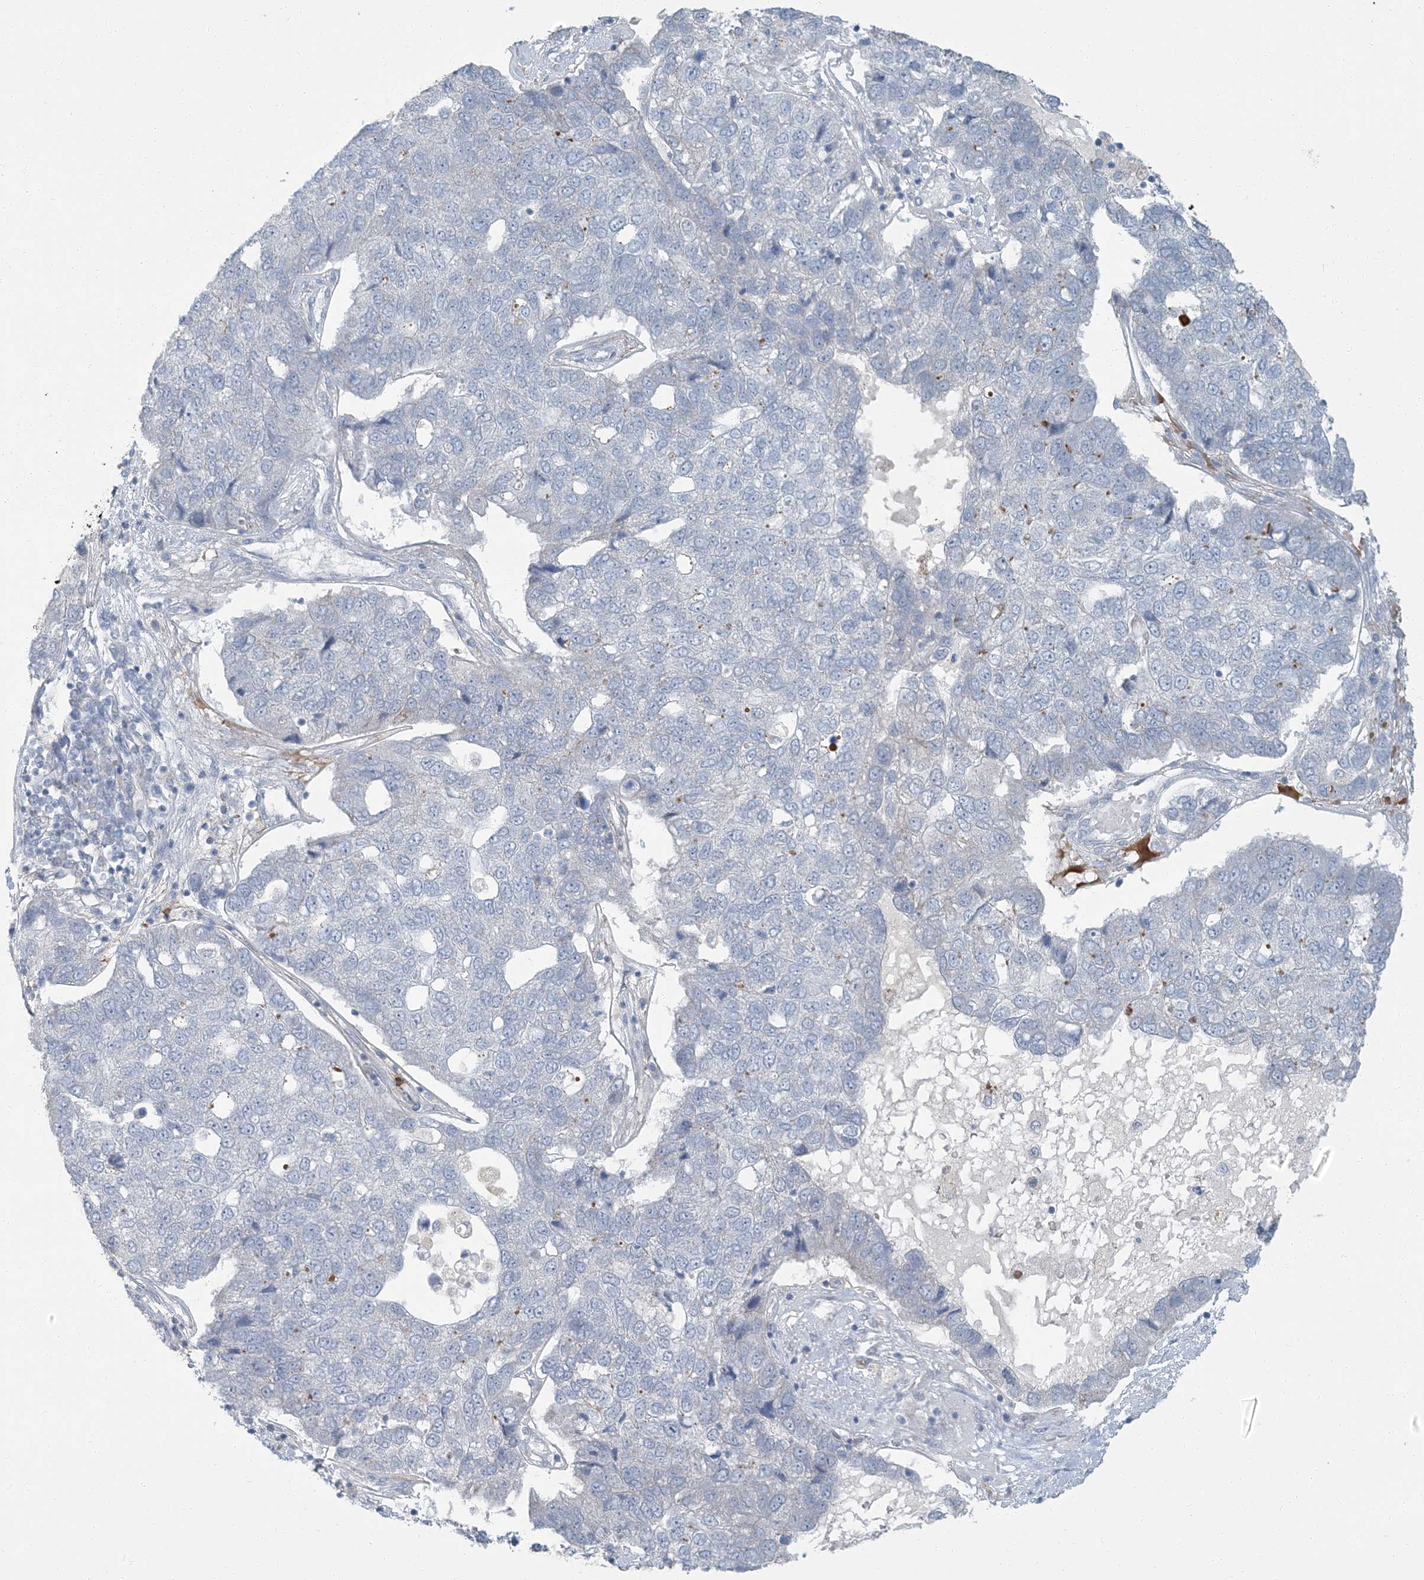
{"staining": {"intensity": "negative", "quantity": "none", "location": "none"}, "tissue": "pancreatic cancer", "cell_type": "Tumor cells", "image_type": "cancer", "snomed": [{"axis": "morphology", "description": "Adenocarcinoma, NOS"}, {"axis": "topography", "description": "Pancreas"}], "caption": "DAB immunohistochemical staining of pancreatic adenocarcinoma shows no significant positivity in tumor cells. (DAB immunohistochemistry (IHC) with hematoxylin counter stain).", "gene": "EPHA4", "patient": {"sex": "female", "age": 61}}